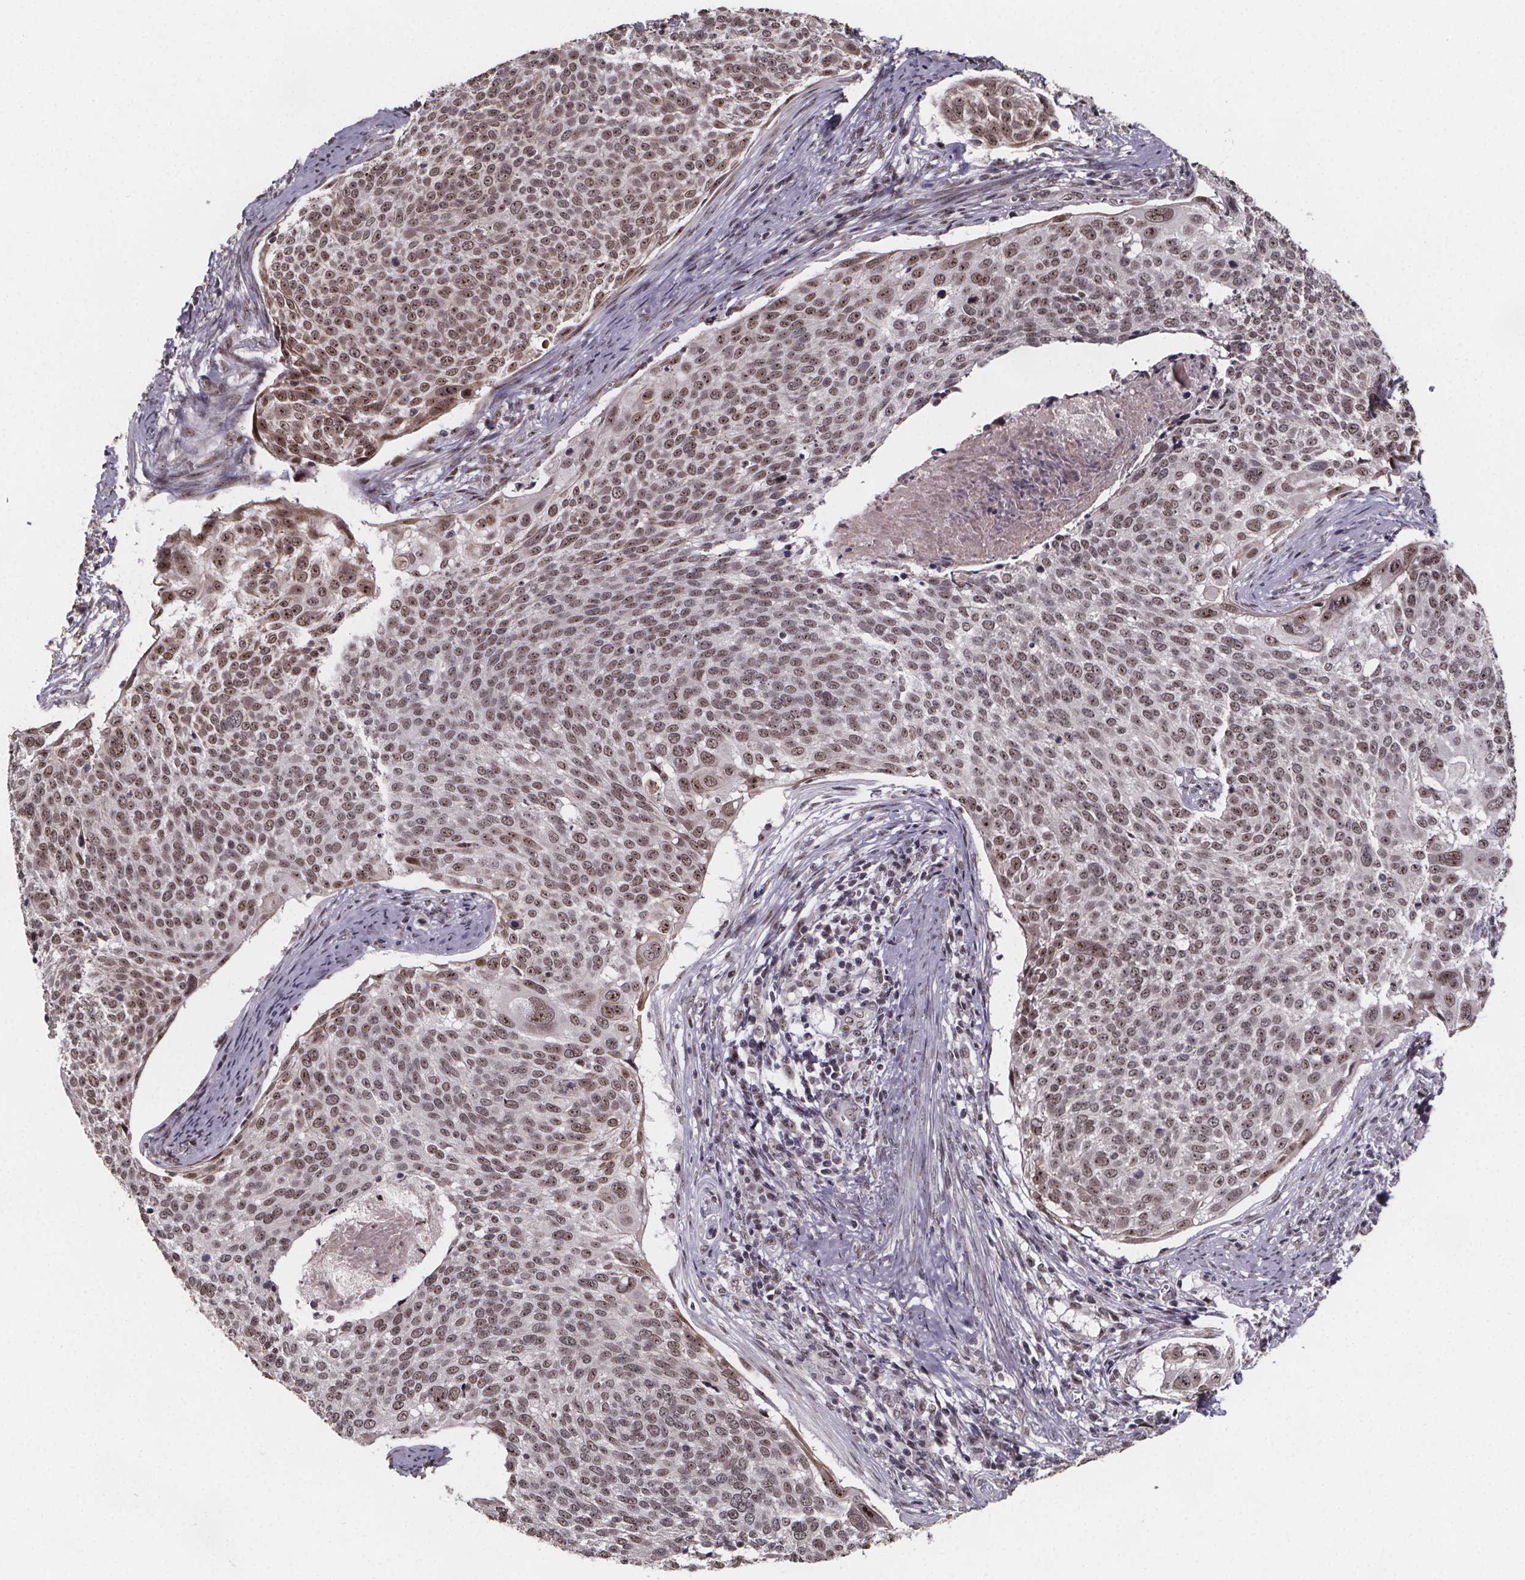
{"staining": {"intensity": "moderate", "quantity": ">75%", "location": "nuclear"}, "tissue": "cervical cancer", "cell_type": "Tumor cells", "image_type": "cancer", "snomed": [{"axis": "morphology", "description": "Squamous cell carcinoma, NOS"}, {"axis": "topography", "description": "Cervix"}], "caption": "This micrograph demonstrates cervical cancer stained with immunohistochemistry (IHC) to label a protein in brown. The nuclear of tumor cells show moderate positivity for the protein. Nuclei are counter-stained blue.", "gene": "U2SURP", "patient": {"sex": "female", "age": 39}}